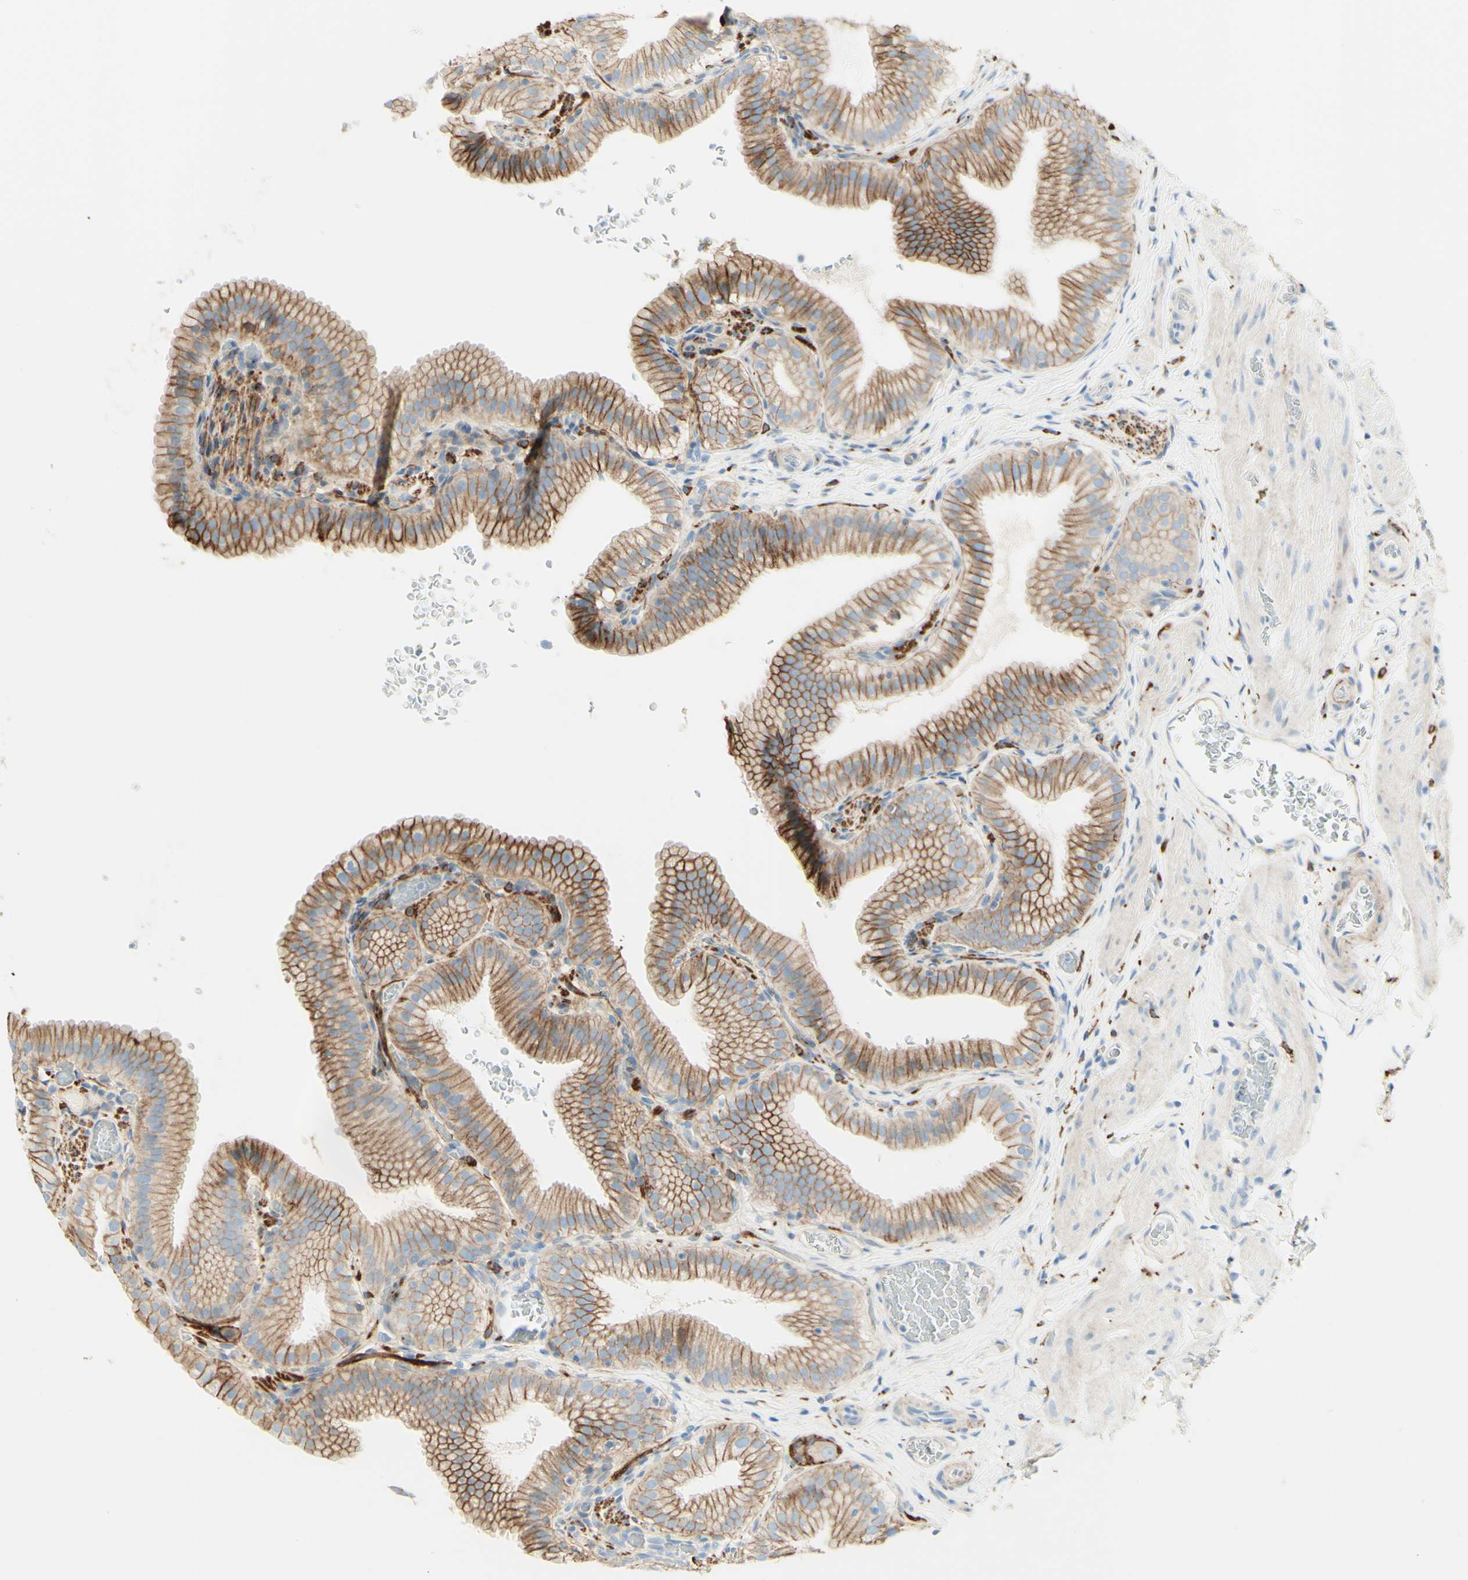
{"staining": {"intensity": "moderate", "quantity": ">75%", "location": "cytoplasmic/membranous"}, "tissue": "gallbladder", "cell_type": "Glandular cells", "image_type": "normal", "snomed": [{"axis": "morphology", "description": "Normal tissue, NOS"}, {"axis": "topography", "description": "Gallbladder"}], "caption": "Immunohistochemical staining of benign gallbladder shows >75% levels of moderate cytoplasmic/membranous protein positivity in approximately >75% of glandular cells. (IHC, brightfield microscopy, high magnification).", "gene": "ALCAM", "patient": {"sex": "male", "age": 54}}